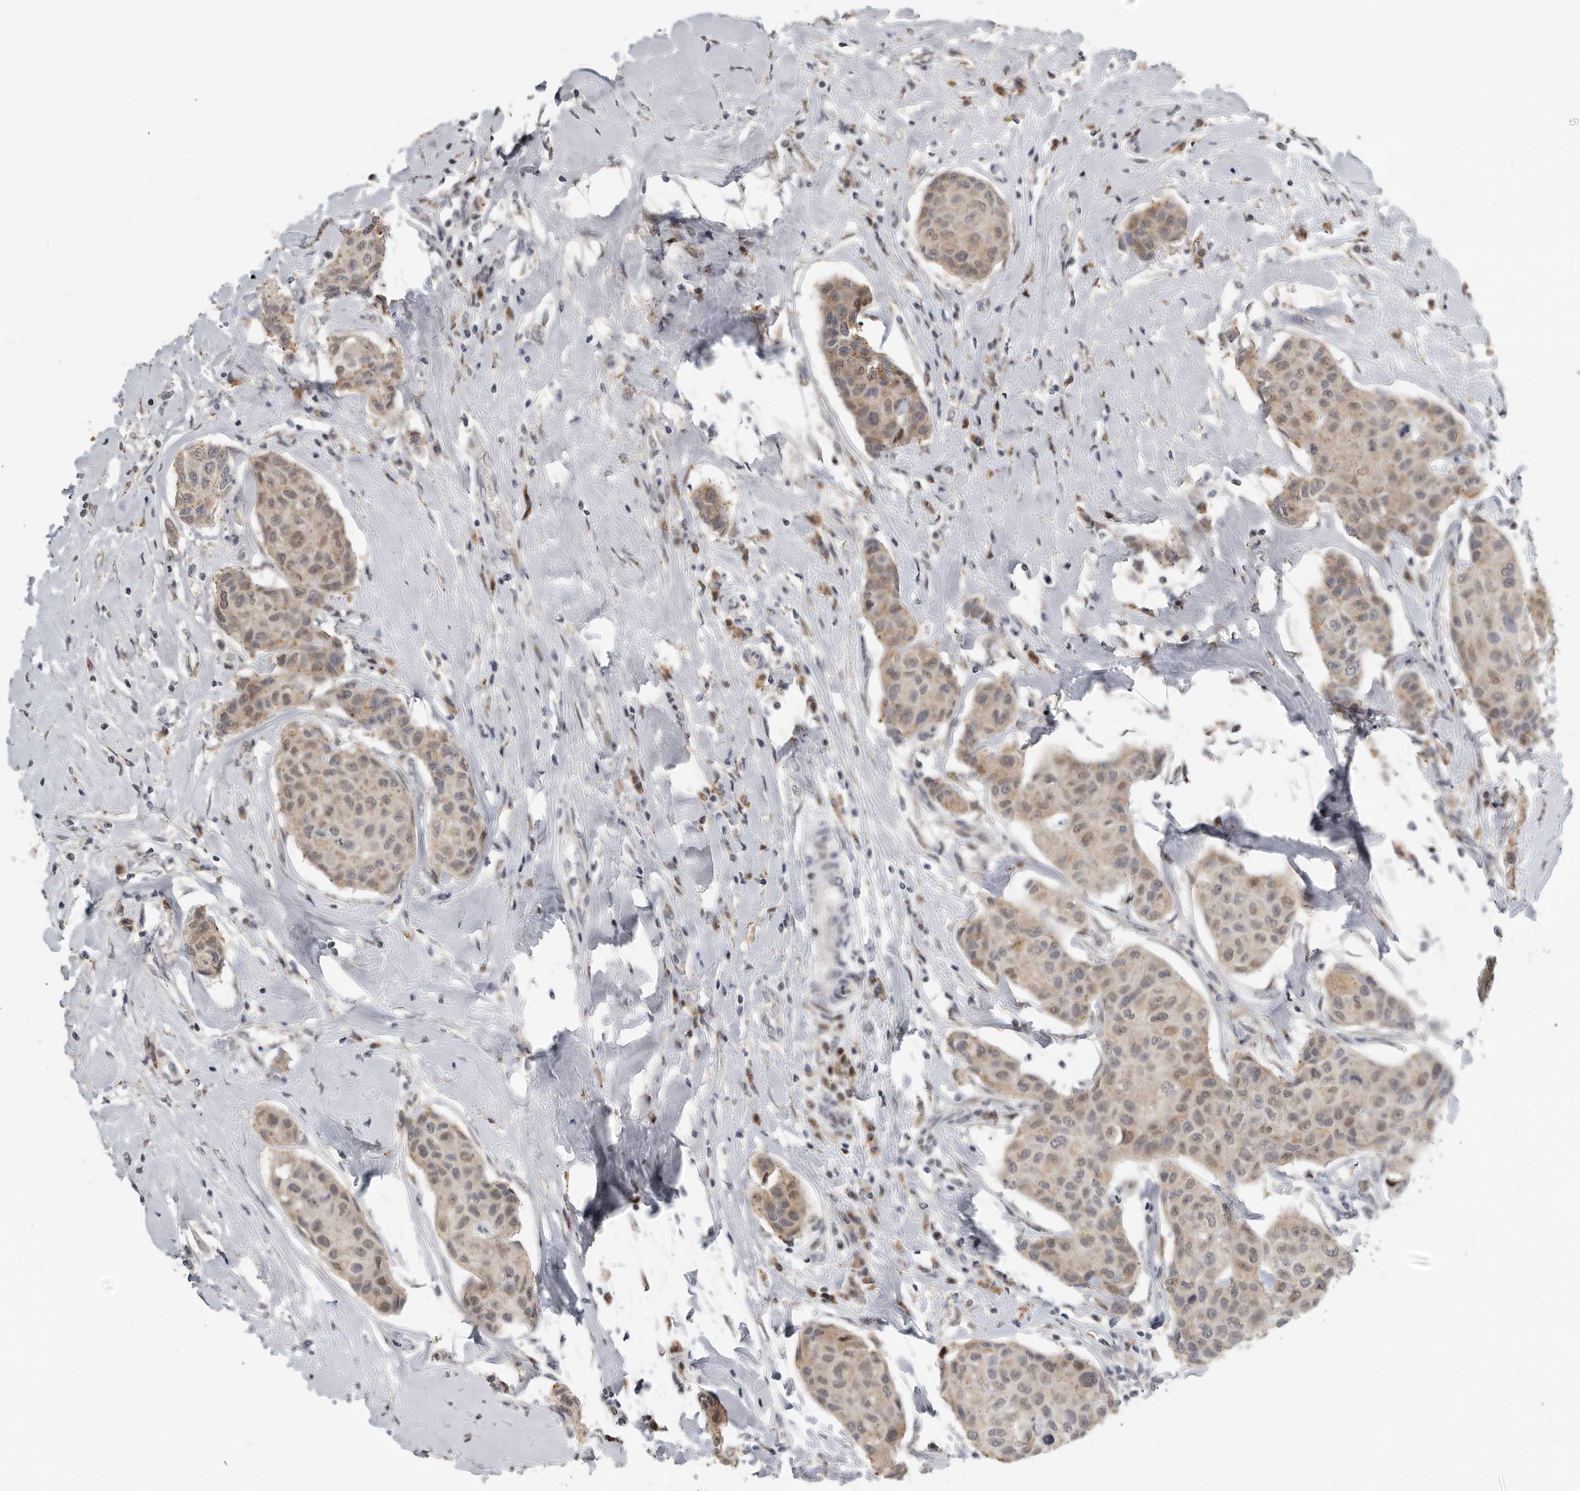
{"staining": {"intensity": "weak", "quantity": ">75%", "location": "cytoplasmic/membranous,nuclear"}, "tissue": "breast cancer", "cell_type": "Tumor cells", "image_type": "cancer", "snomed": [{"axis": "morphology", "description": "Duct carcinoma"}, {"axis": "topography", "description": "Breast"}], "caption": "Breast cancer was stained to show a protein in brown. There is low levels of weak cytoplasmic/membranous and nuclear staining in approximately >75% of tumor cells. (brown staining indicates protein expression, while blue staining denotes nuclei).", "gene": "PCMTD1", "patient": {"sex": "female", "age": 80}}